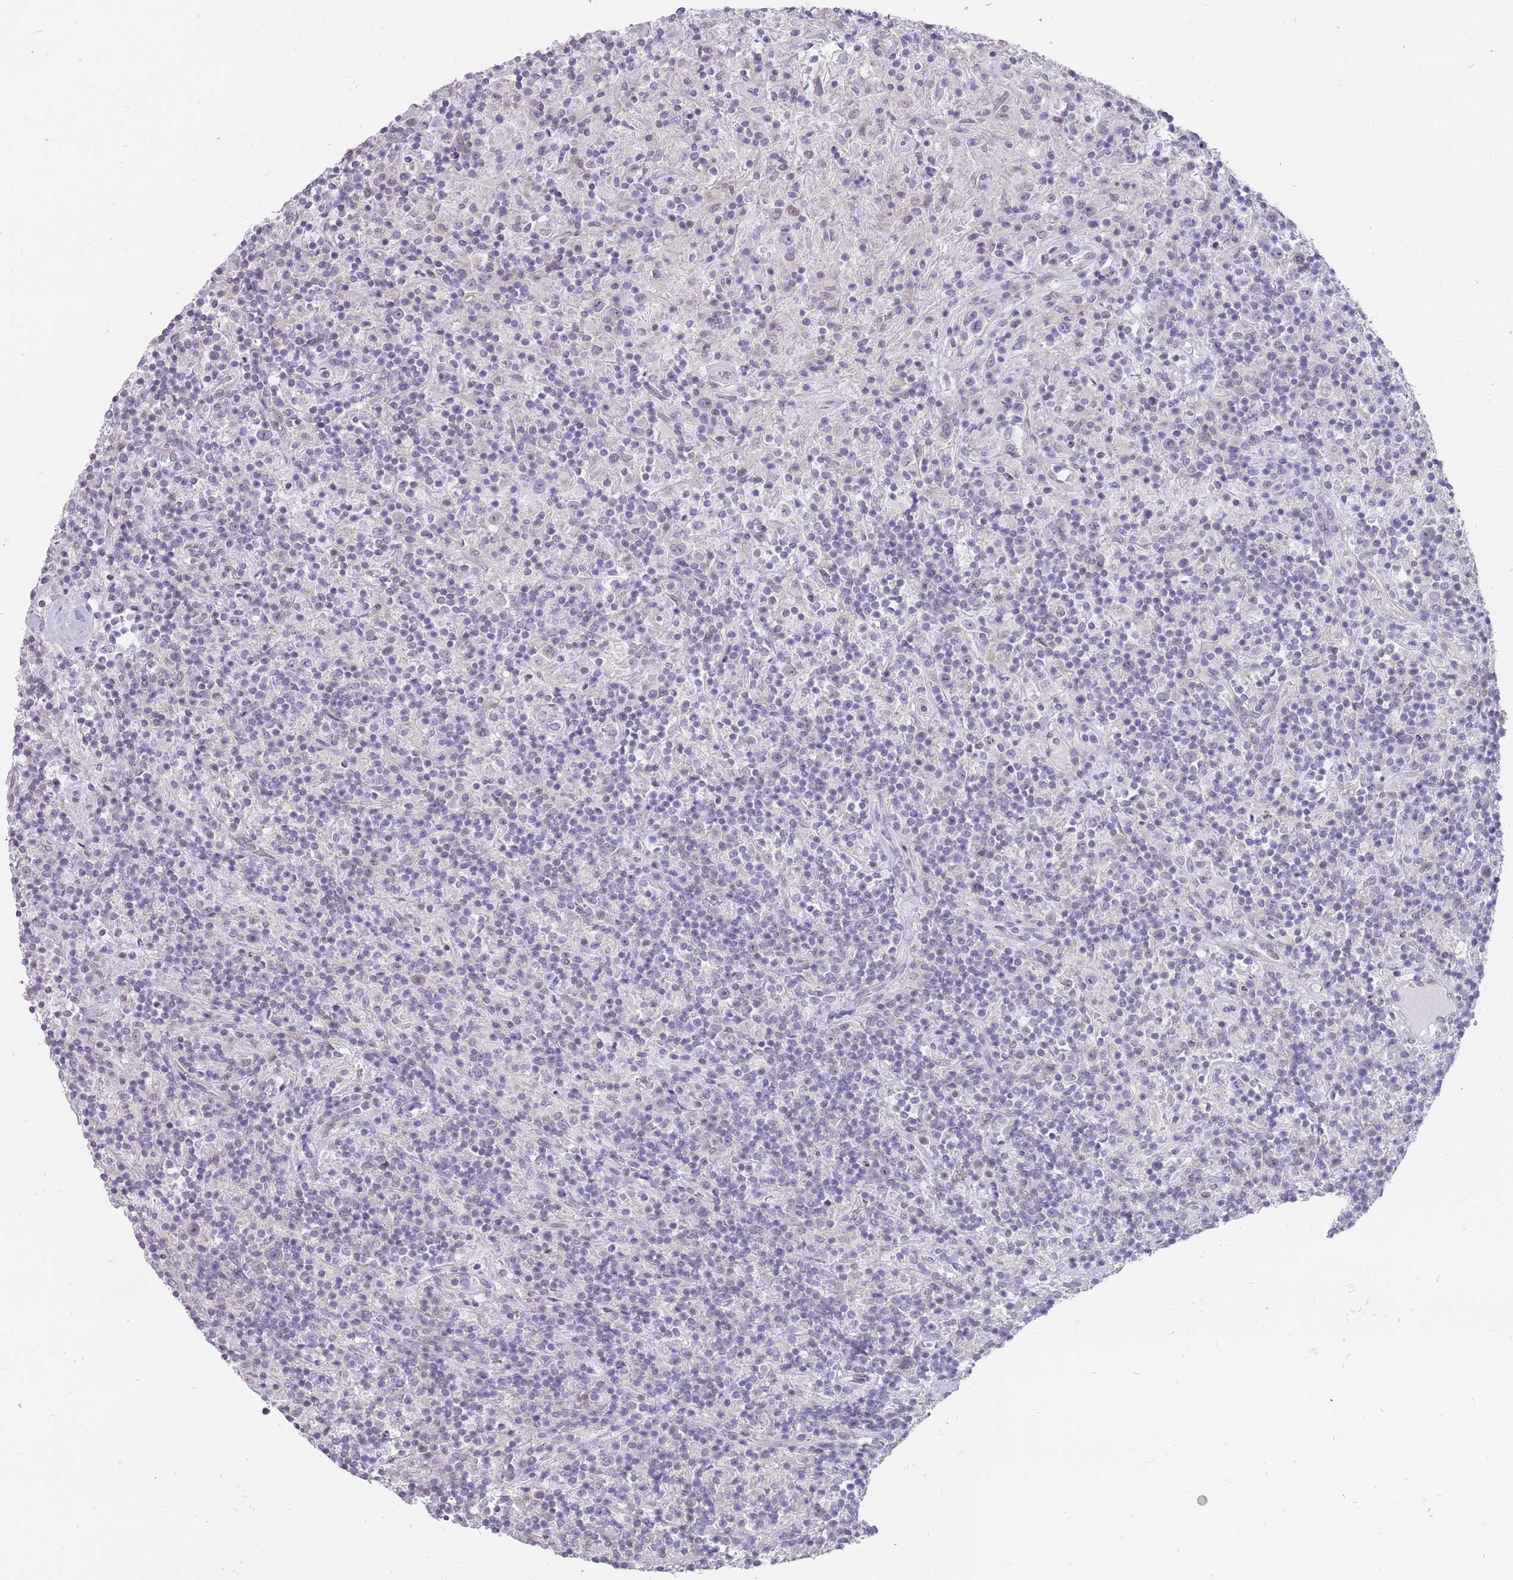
{"staining": {"intensity": "negative", "quantity": "none", "location": "none"}, "tissue": "lymphoma", "cell_type": "Tumor cells", "image_type": "cancer", "snomed": [{"axis": "morphology", "description": "Hodgkin's disease, NOS"}, {"axis": "topography", "description": "Lymph node"}], "caption": "The immunohistochemistry histopathology image has no significant staining in tumor cells of lymphoma tissue.", "gene": "POMZP3", "patient": {"sex": "male", "age": 70}}